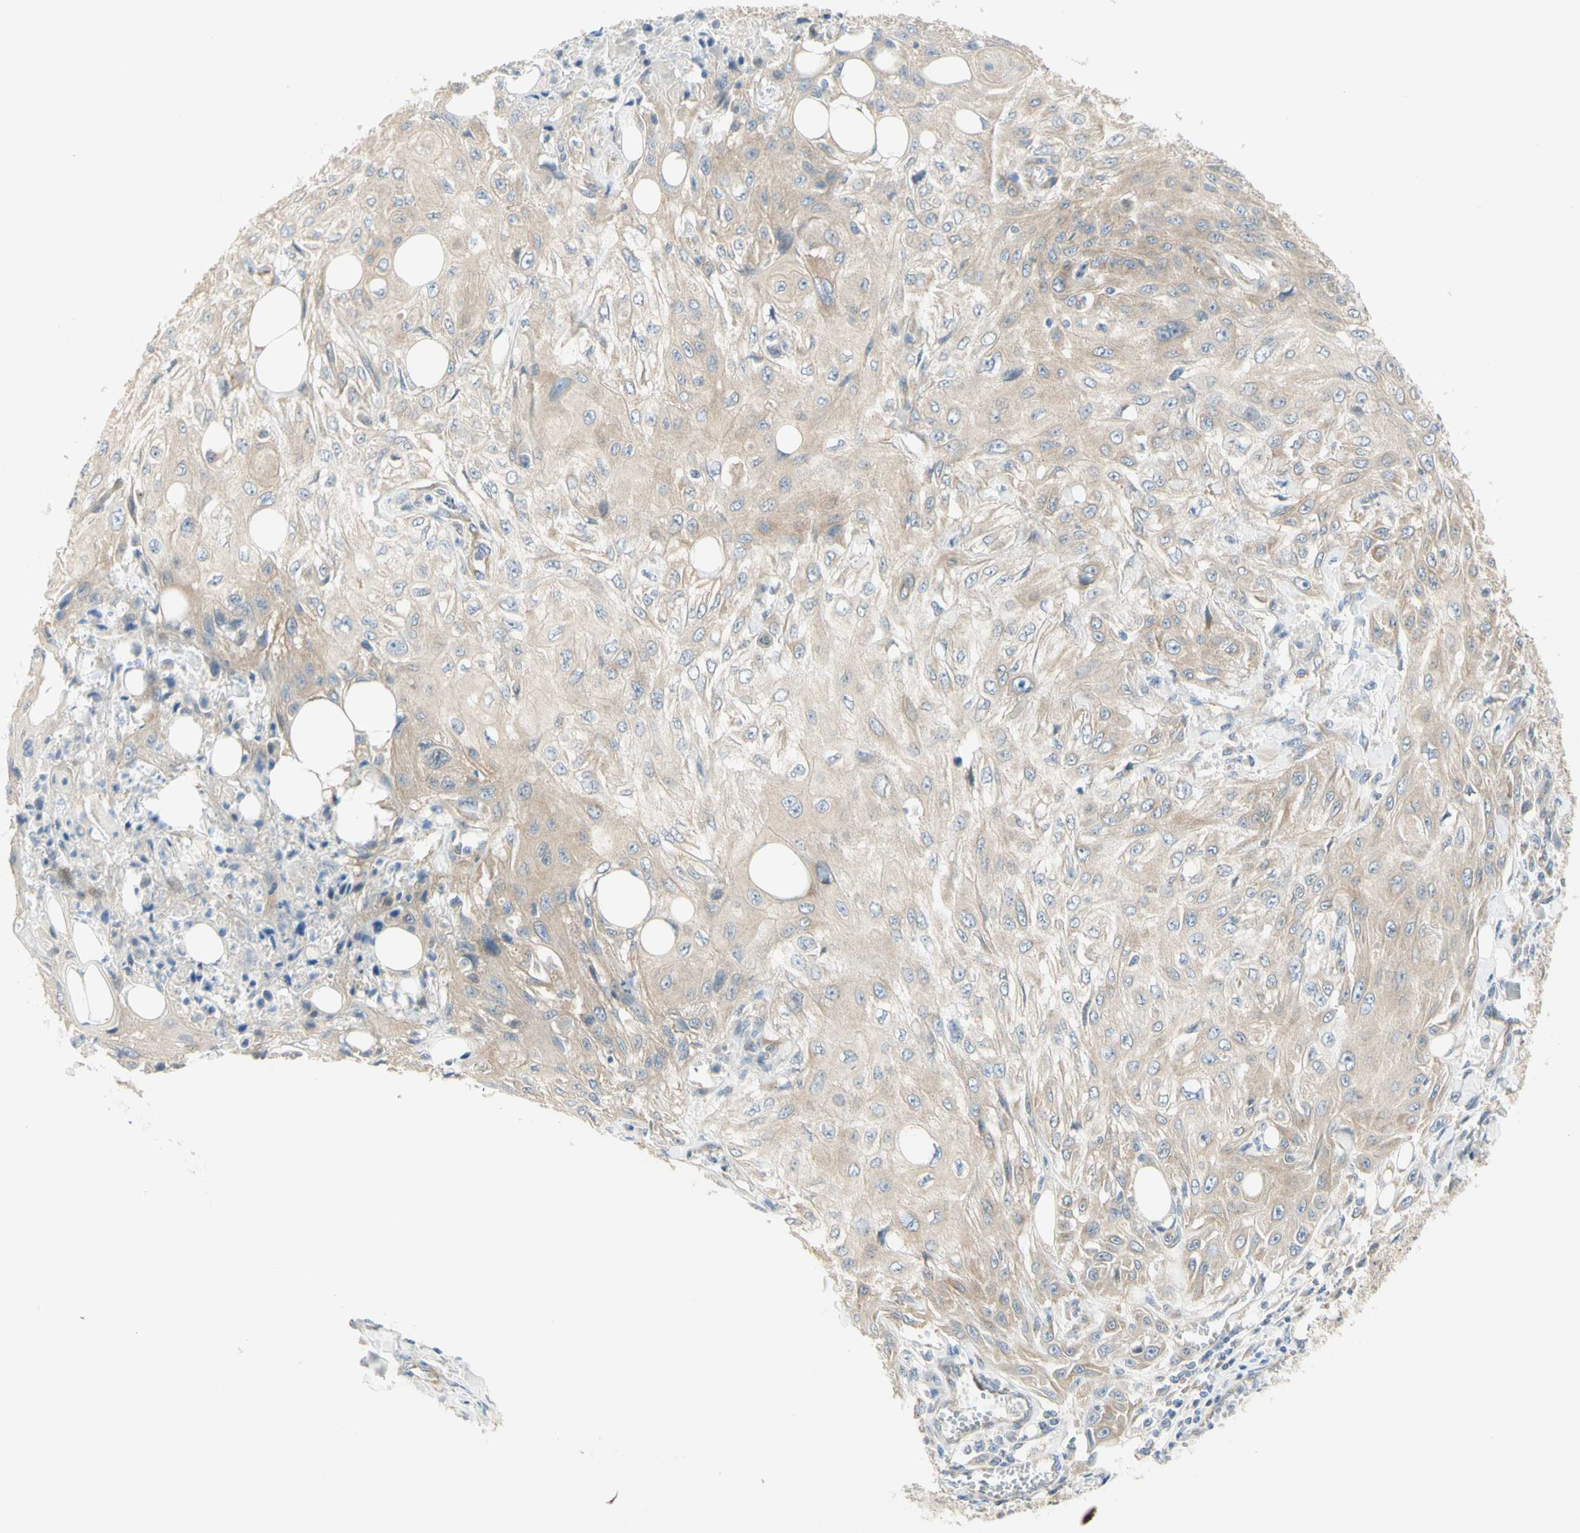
{"staining": {"intensity": "weak", "quantity": ">75%", "location": "cytoplasmic/membranous"}, "tissue": "skin cancer", "cell_type": "Tumor cells", "image_type": "cancer", "snomed": [{"axis": "morphology", "description": "Squamous cell carcinoma, NOS"}, {"axis": "topography", "description": "Skin"}], "caption": "DAB (3,3'-diaminobenzidine) immunohistochemical staining of squamous cell carcinoma (skin) demonstrates weak cytoplasmic/membranous protein expression in about >75% of tumor cells.", "gene": "DYNC1H1", "patient": {"sex": "male", "age": 75}}